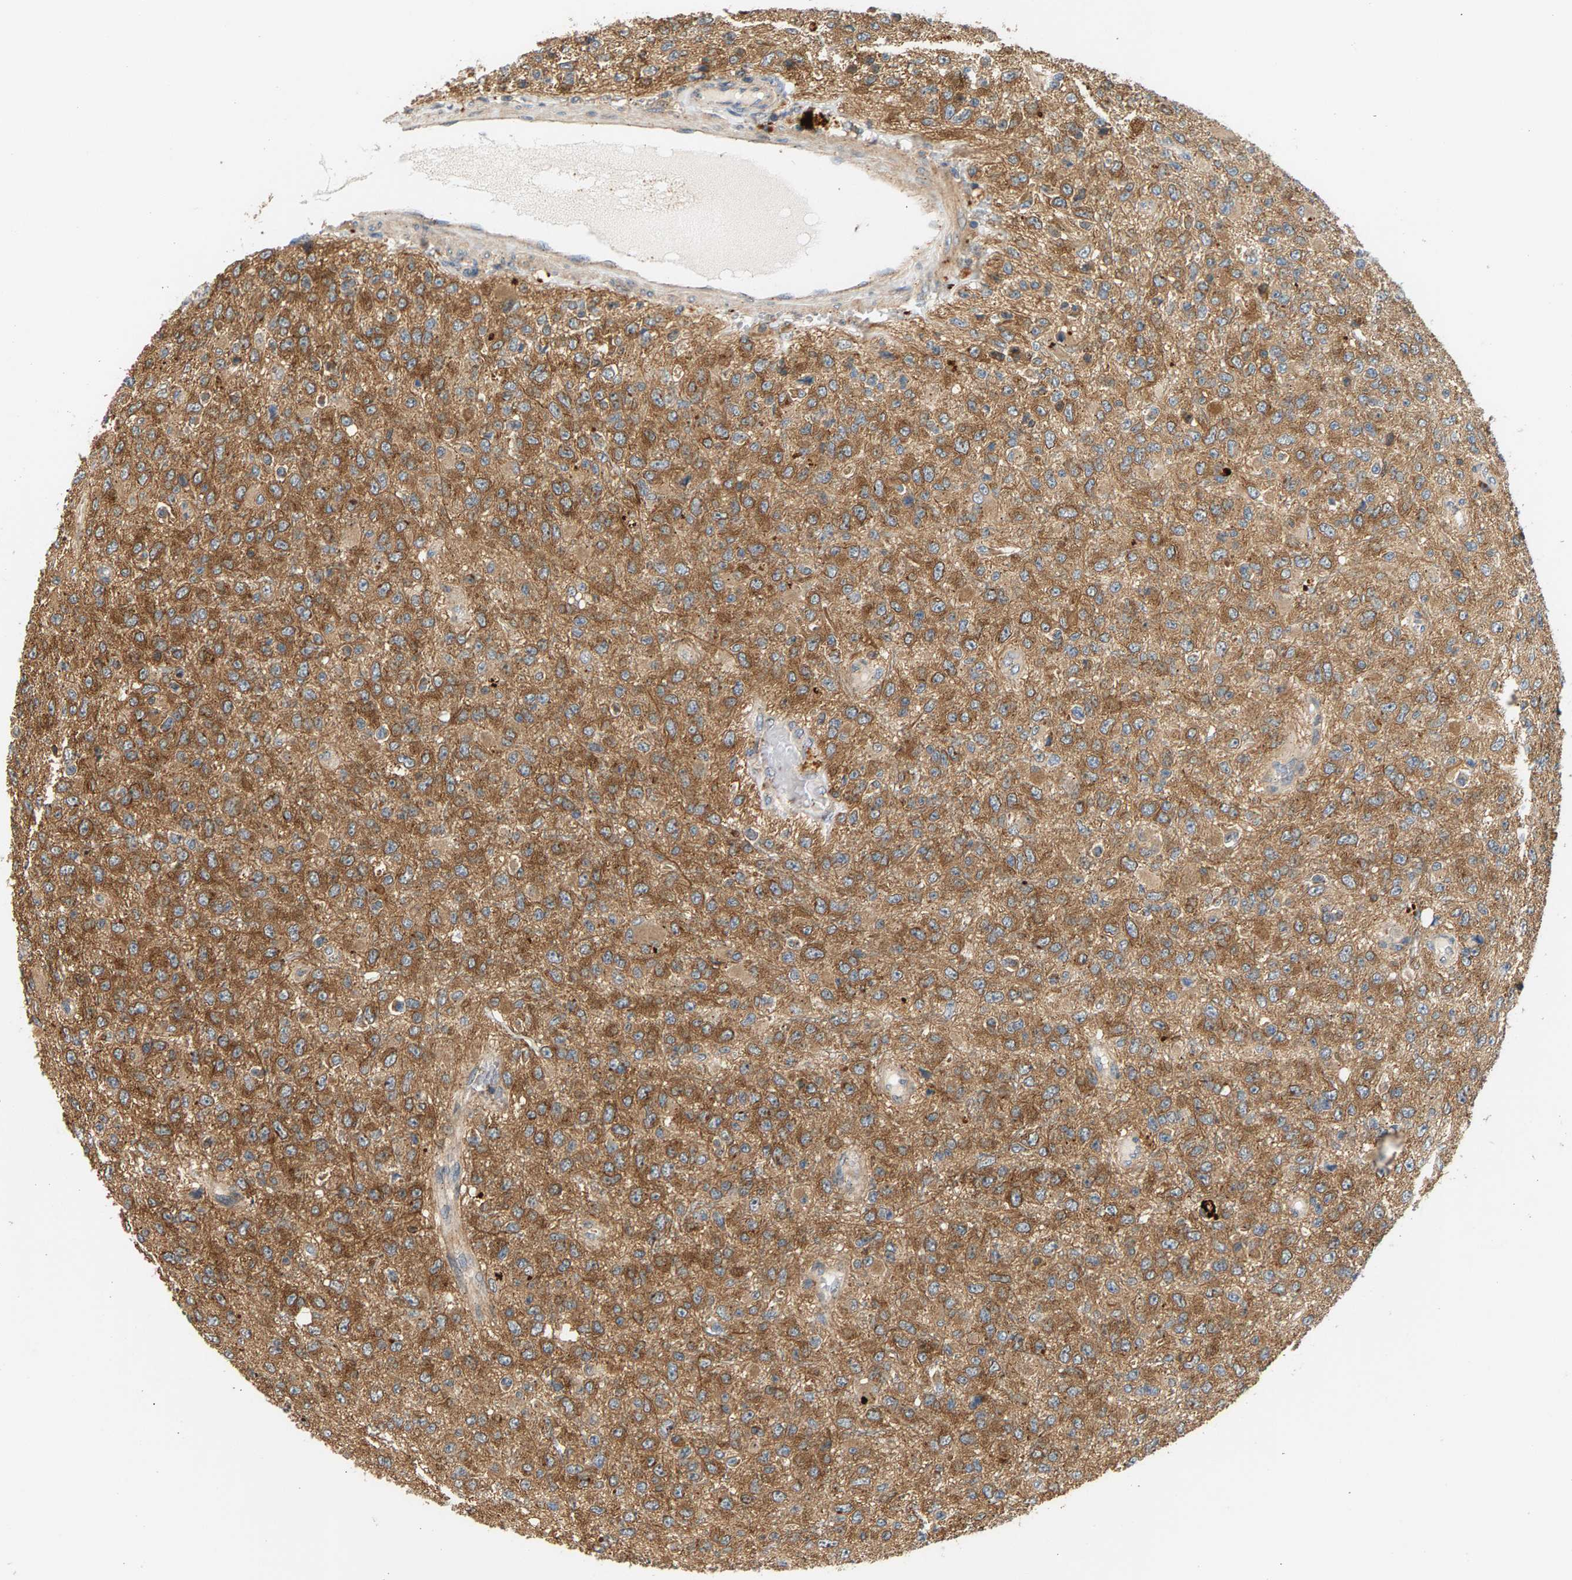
{"staining": {"intensity": "moderate", "quantity": ">75%", "location": "cytoplasmic/membranous"}, "tissue": "glioma", "cell_type": "Tumor cells", "image_type": "cancer", "snomed": [{"axis": "morphology", "description": "Glioma, malignant, High grade"}, {"axis": "topography", "description": "pancreas cauda"}], "caption": "Moderate cytoplasmic/membranous positivity for a protein is present in about >75% of tumor cells of glioma using IHC.", "gene": "MAP2K5", "patient": {"sex": "male", "age": 60}}